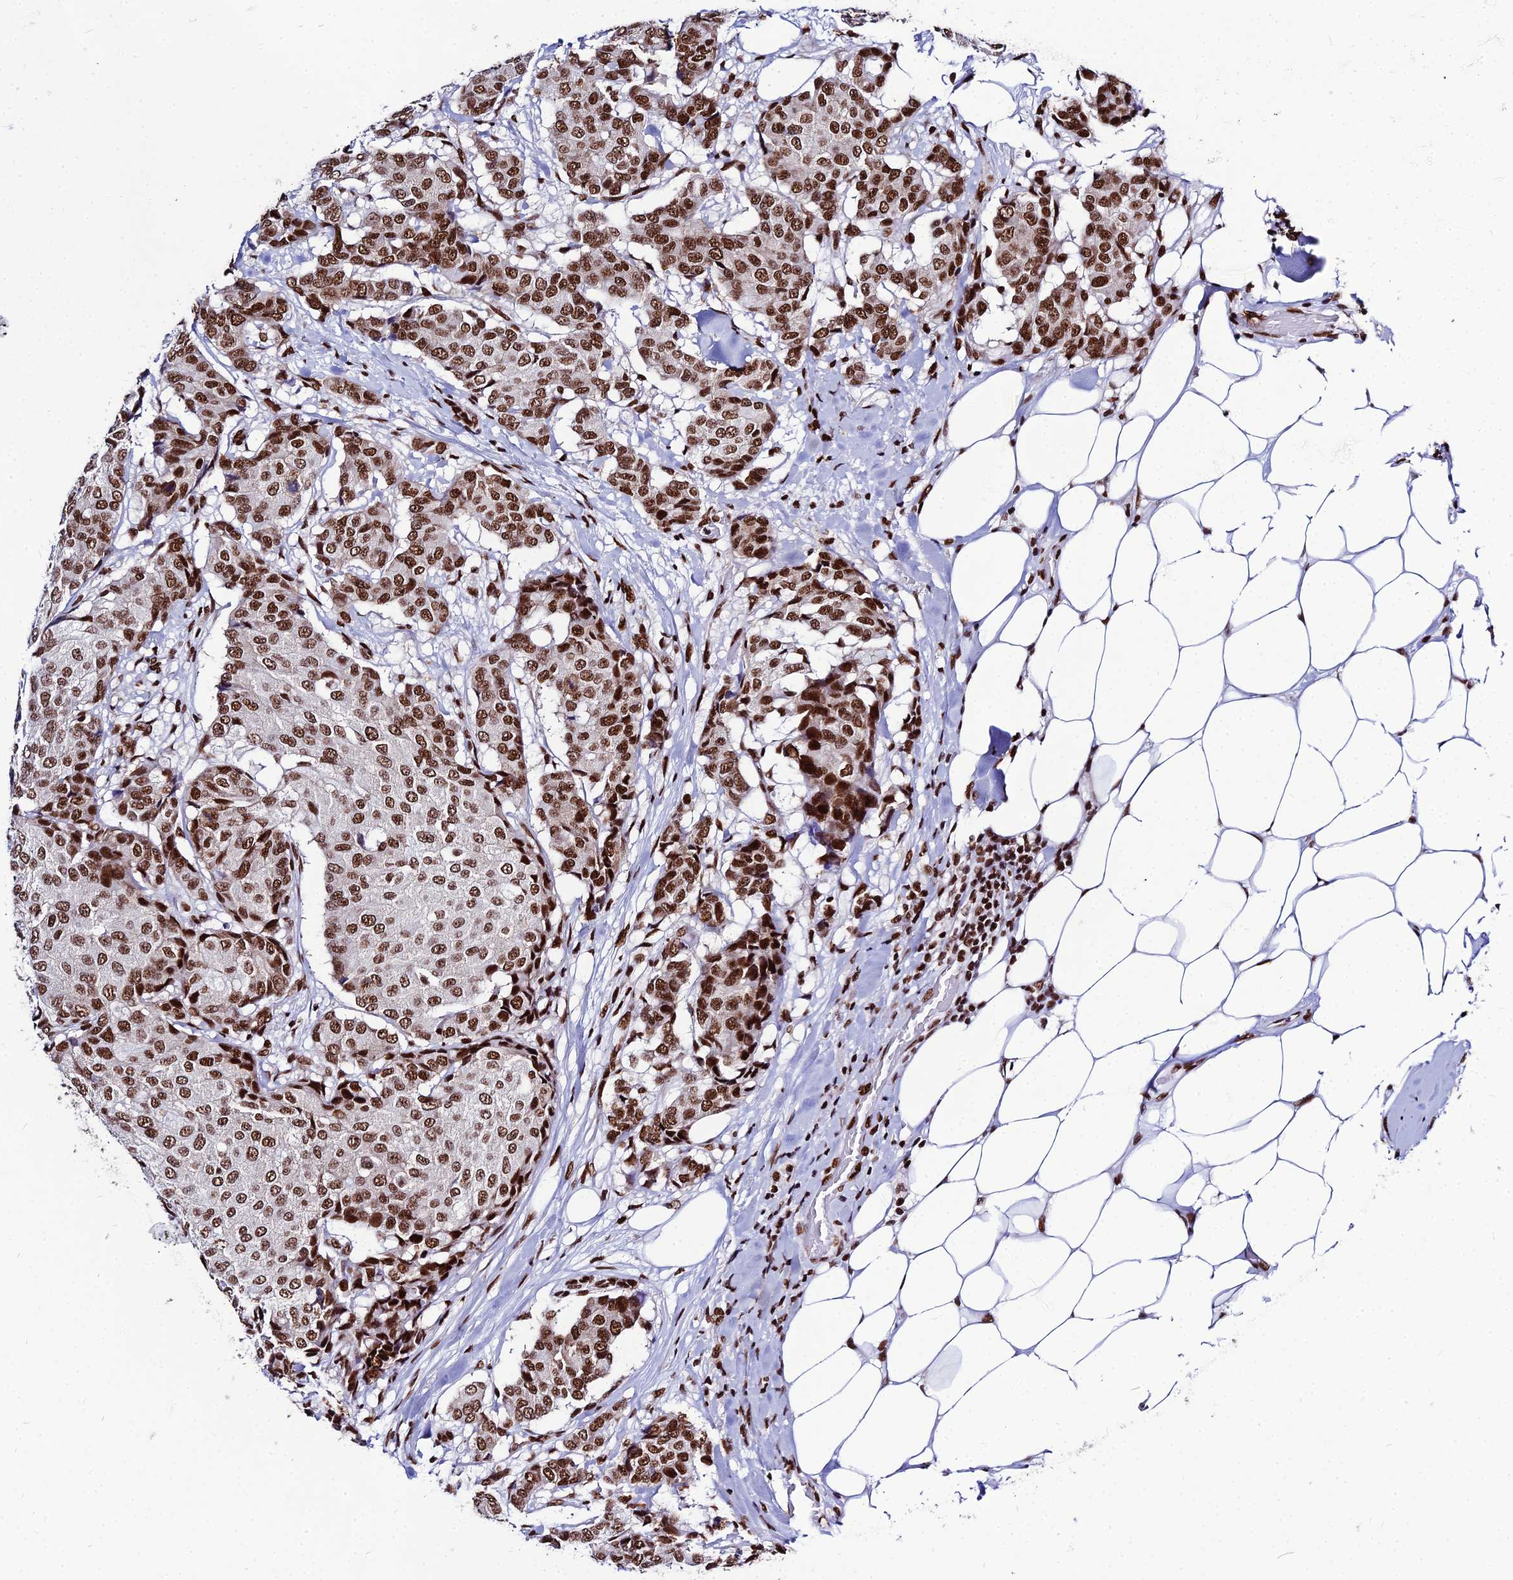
{"staining": {"intensity": "moderate", "quantity": ">75%", "location": "nuclear"}, "tissue": "breast cancer", "cell_type": "Tumor cells", "image_type": "cancer", "snomed": [{"axis": "morphology", "description": "Duct carcinoma"}, {"axis": "topography", "description": "Breast"}], "caption": "The immunohistochemical stain highlights moderate nuclear staining in tumor cells of breast cancer tissue.", "gene": "HNRNPH1", "patient": {"sex": "female", "age": 75}}